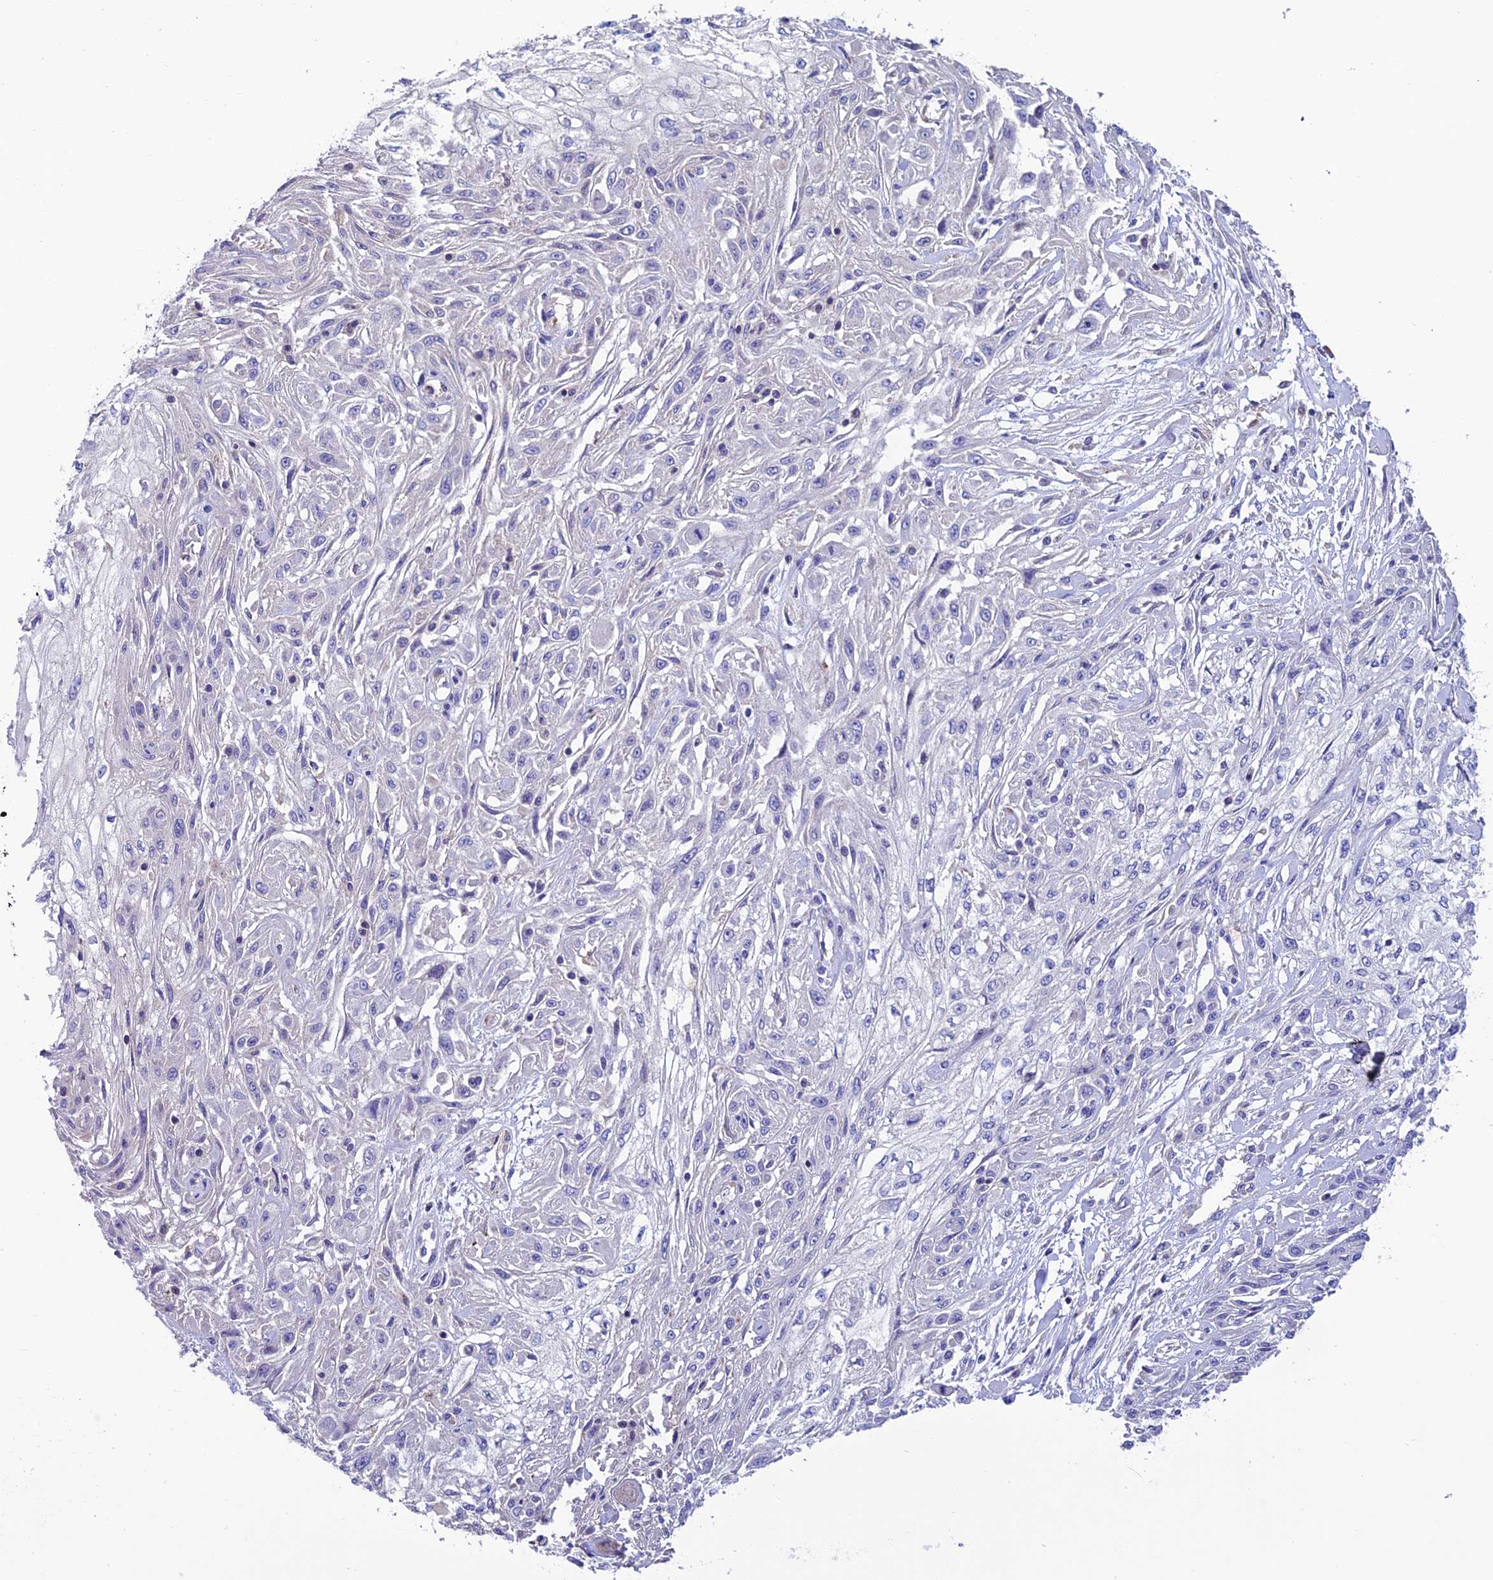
{"staining": {"intensity": "negative", "quantity": "none", "location": "none"}, "tissue": "skin cancer", "cell_type": "Tumor cells", "image_type": "cancer", "snomed": [{"axis": "morphology", "description": "Squamous cell carcinoma, NOS"}, {"axis": "morphology", "description": "Squamous cell carcinoma, metastatic, NOS"}, {"axis": "topography", "description": "Skin"}, {"axis": "topography", "description": "Lymph node"}], "caption": "This is a image of immunohistochemistry (IHC) staining of skin cancer, which shows no expression in tumor cells.", "gene": "FAM178B", "patient": {"sex": "male", "age": 75}}